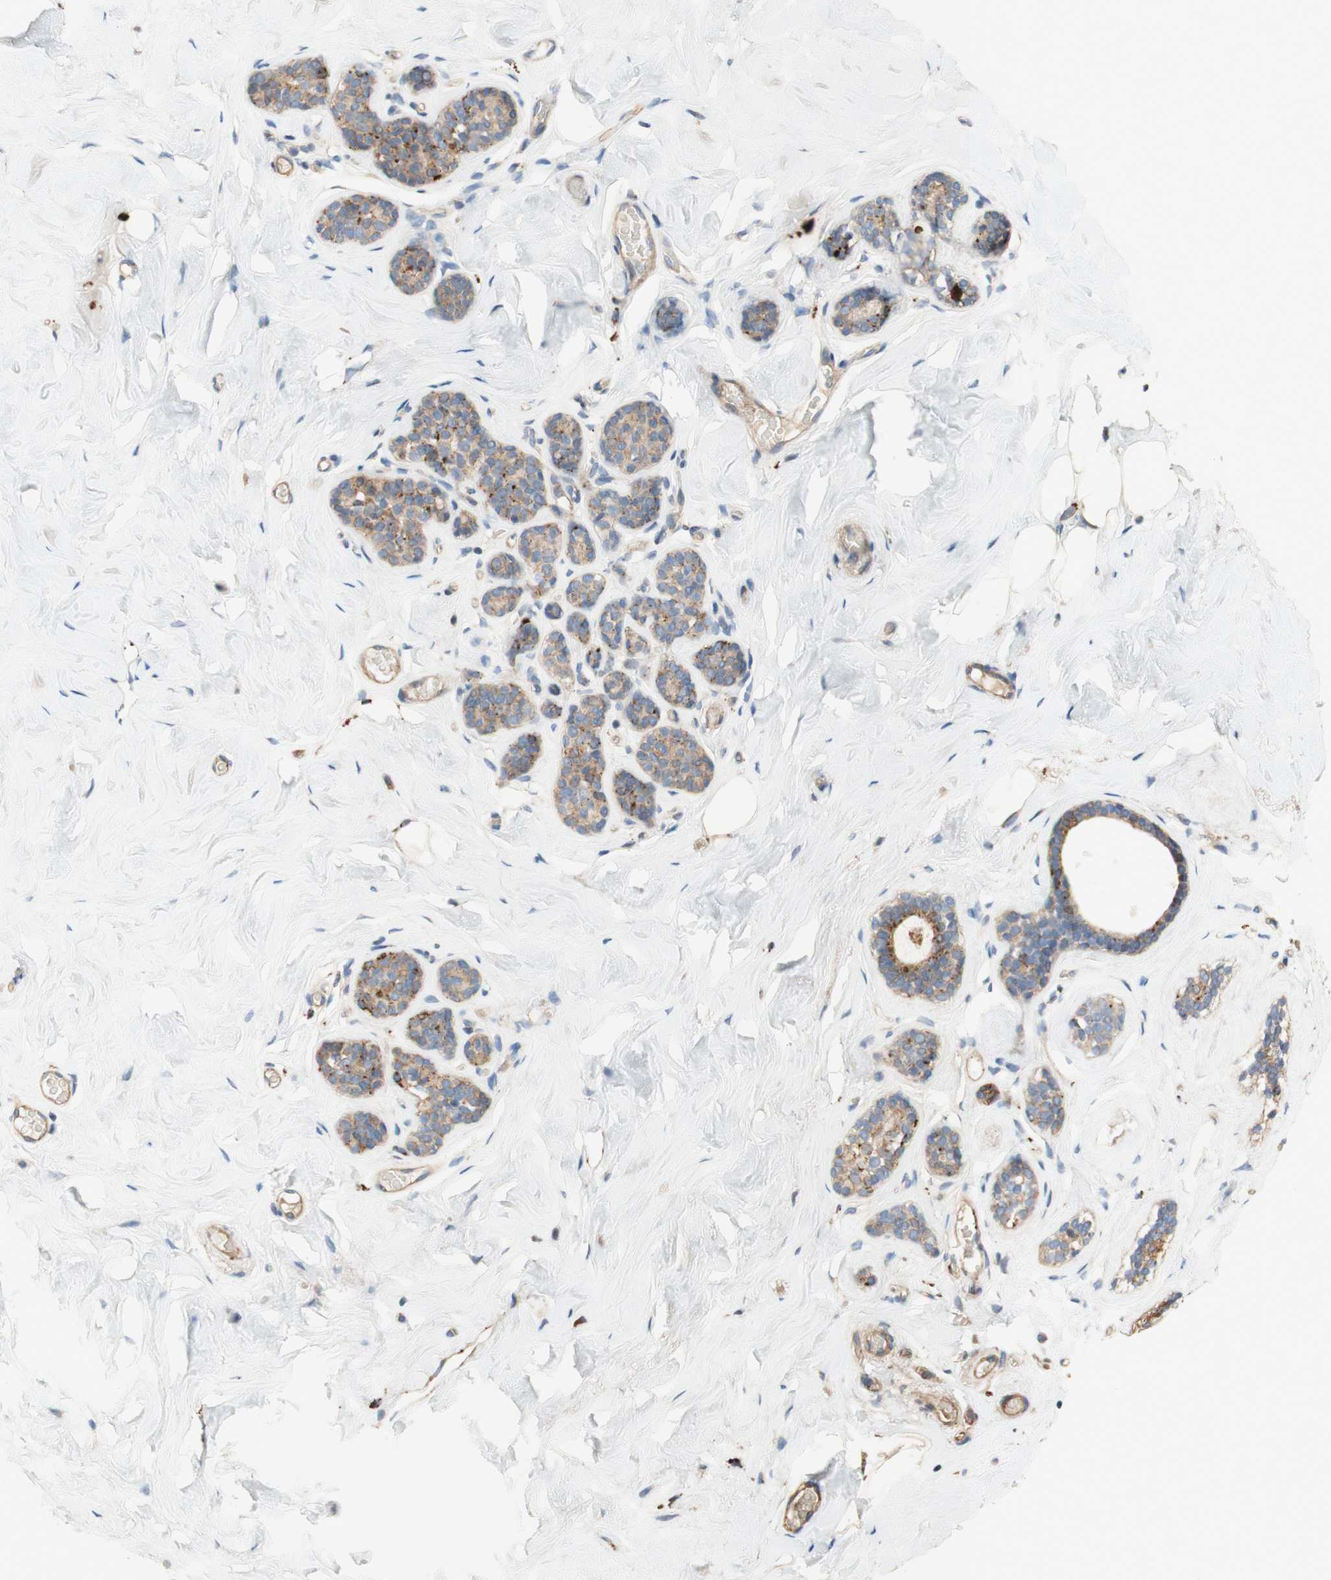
{"staining": {"intensity": "weak", "quantity": ">75%", "location": "cytoplasmic/membranous"}, "tissue": "breast", "cell_type": "Adipocytes", "image_type": "normal", "snomed": [{"axis": "morphology", "description": "Normal tissue, NOS"}, {"axis": "topography", "description": "Breast"}], "caption": "High-magnification brightfield microscopy of benign breast stained with DAB (brown) and counterstained with hematoxylin (blue). adipocytes exhibit weak cytoplasmic/membranous expression is appreciated in about>75% of cells. (brown staining indicates protein expression, while blue staining denotes nuclei).", "gene": "PTPN21", "patient": {"sex": "female", "age": 75}}